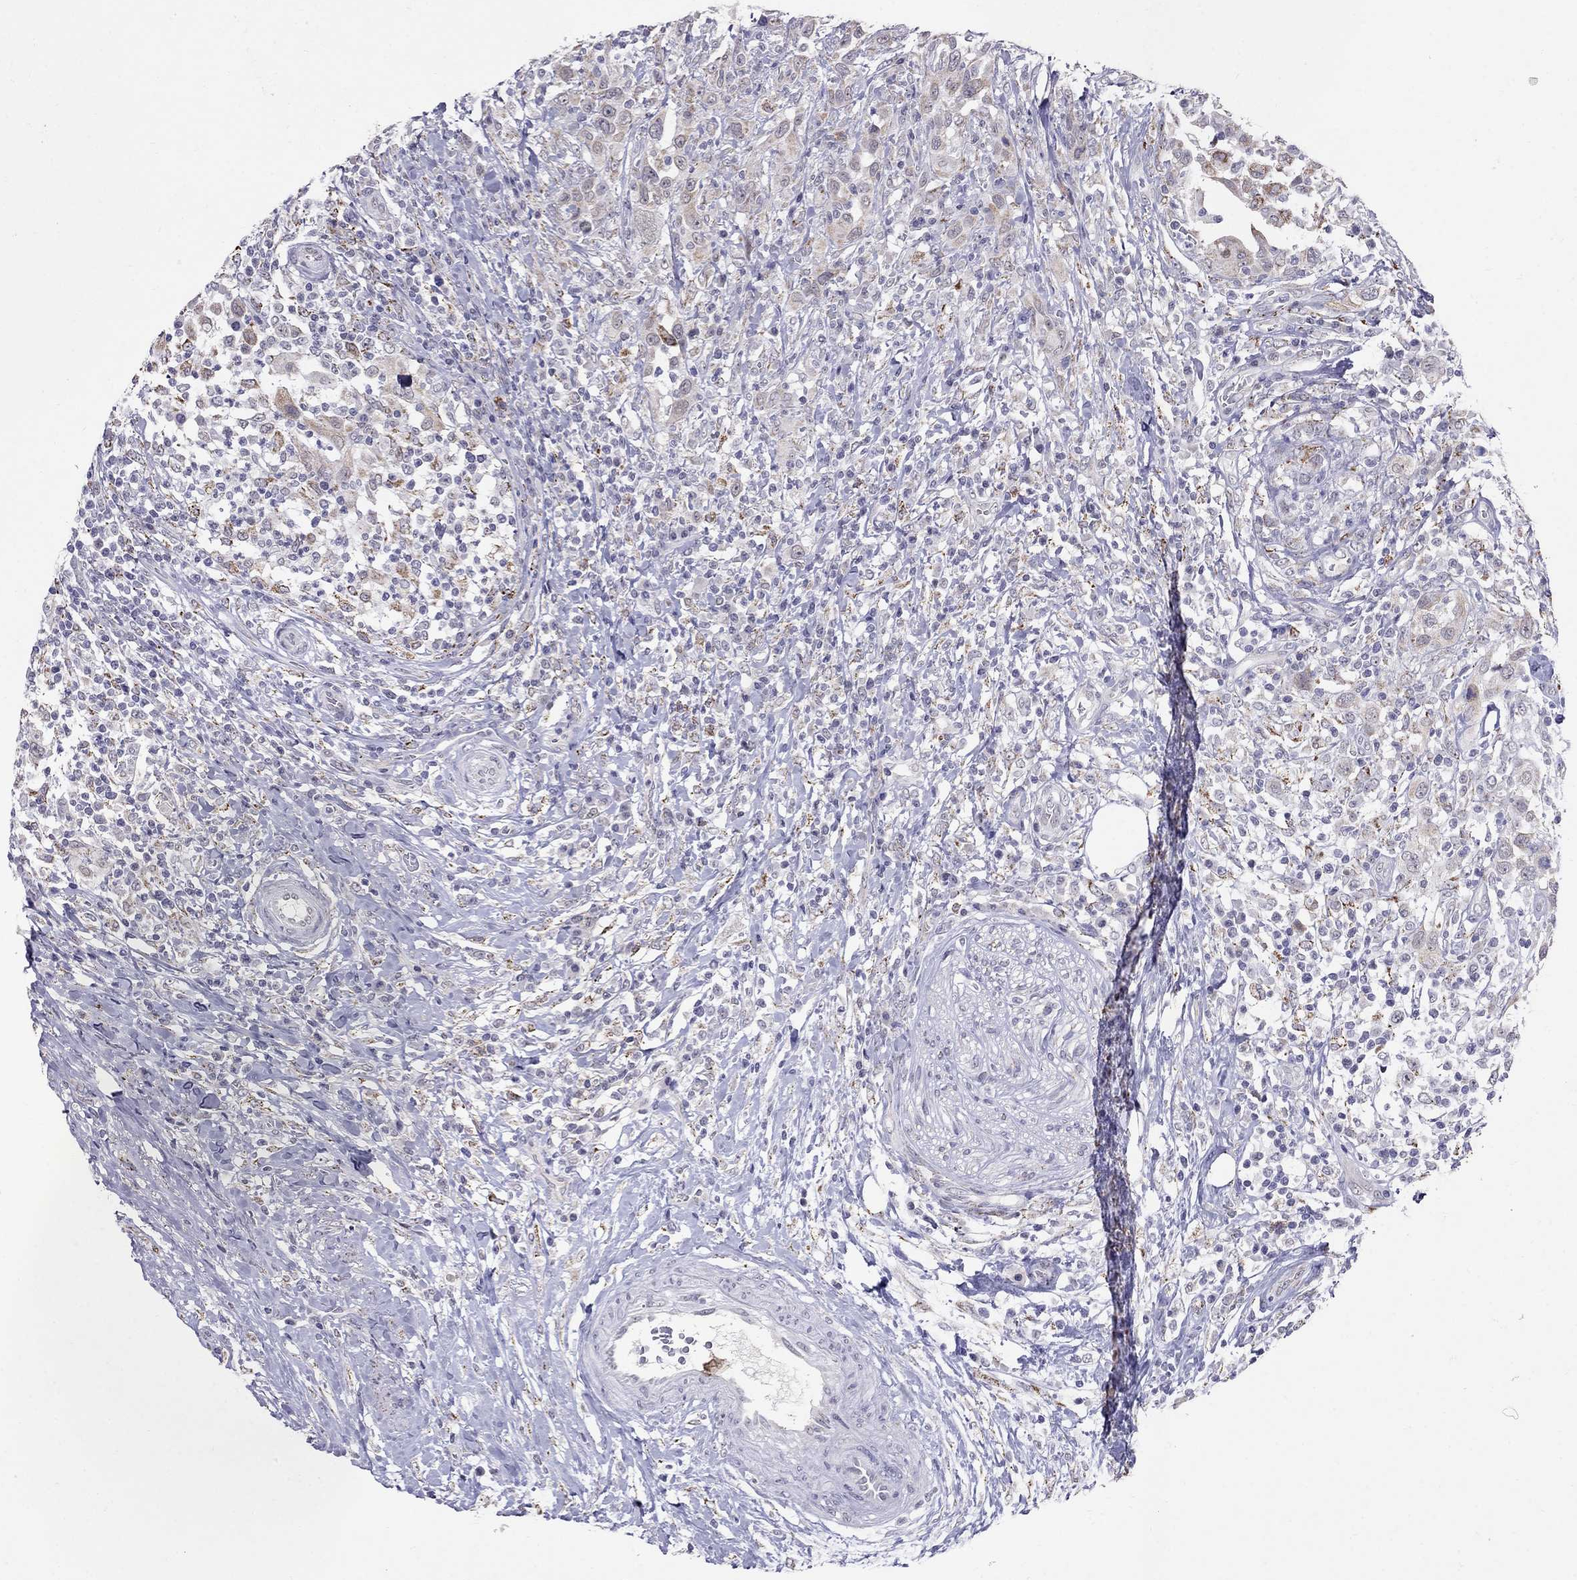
{"staining": {"intensity": "weak", "quantity": "<25%", "location": "cytoplasmic/membranous"}, "tissue": "urothelial cancer", "cell_type": "Tumor cells", "image_type": "cancer", "snomed": [{"axis": "morphology", "description": "Urothelial carcinoma, NOS"}, {"axis": "morphology", "description": "Urothelial carcinoma, High grade"}, {"axis": "topography", "description": "Urinary bladder"}], "caption": "There is no significant positivity in tumor cells of urothelial cancer.", "gene": "MYO3B", "patient": {"sex": "female", "age": 64}}